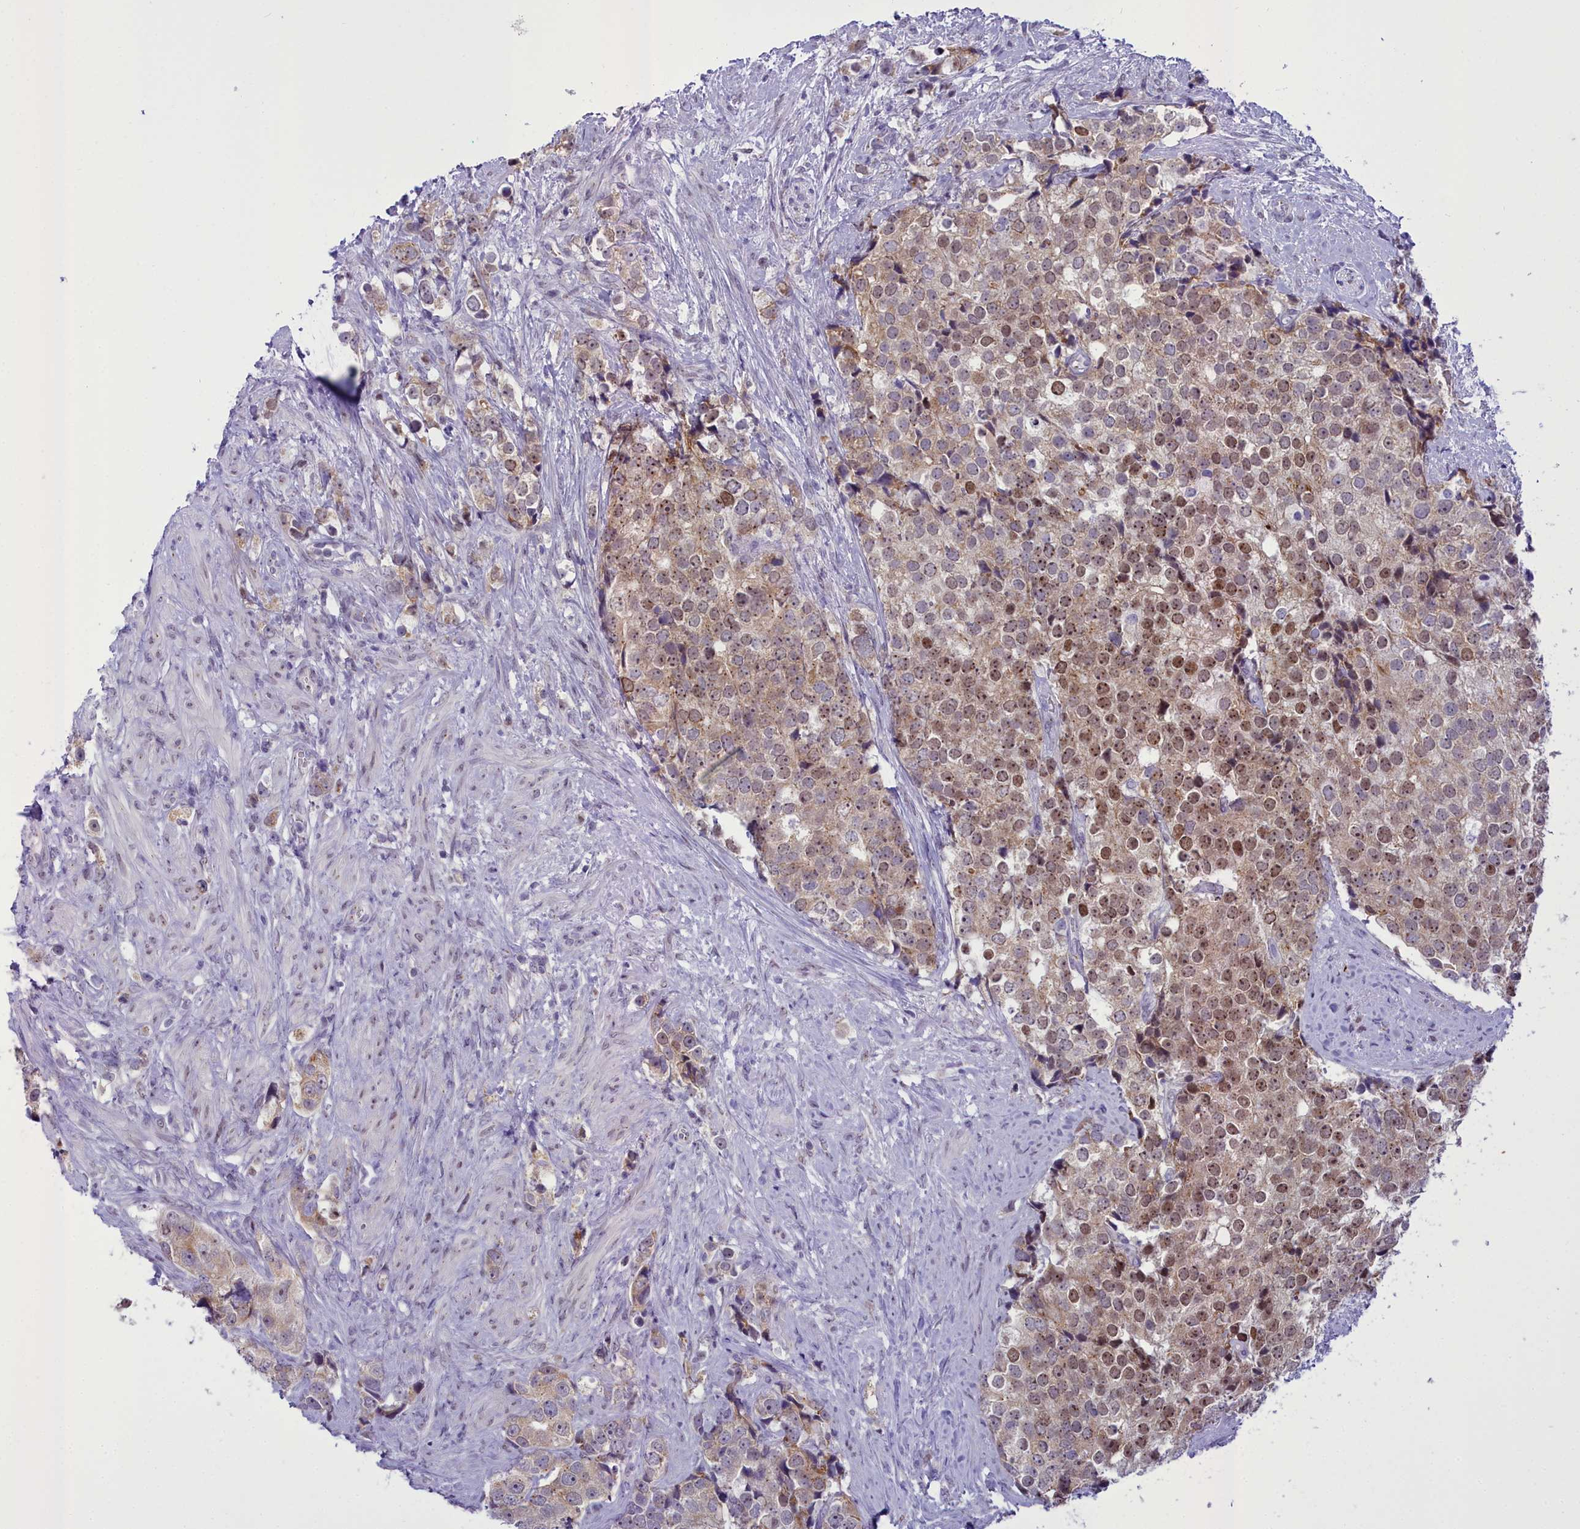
{"staining": {"intensity": "weak", "quantity": ">75%", "location": "cytoplasmic/membranous,nuclear"}, "tissue": "prostate cancer", "cell_type": "Tumor cells", "image_type": "cancer", "snomed": [{"axis": "morphology", "description": "Adenocarcinoma, High grade"}, {"axis": "topography", "description": "Prostate"}], "caption": "Immunohistochemical staining of high-grade adenocarcinoma (prostate) demonstrates low levels of weak cytoplasmic/membranous and nuclear expression in approximately >75% of tumor cells.", "gene": "B9D2", "patient": {"sex": "male", "age": 49}}